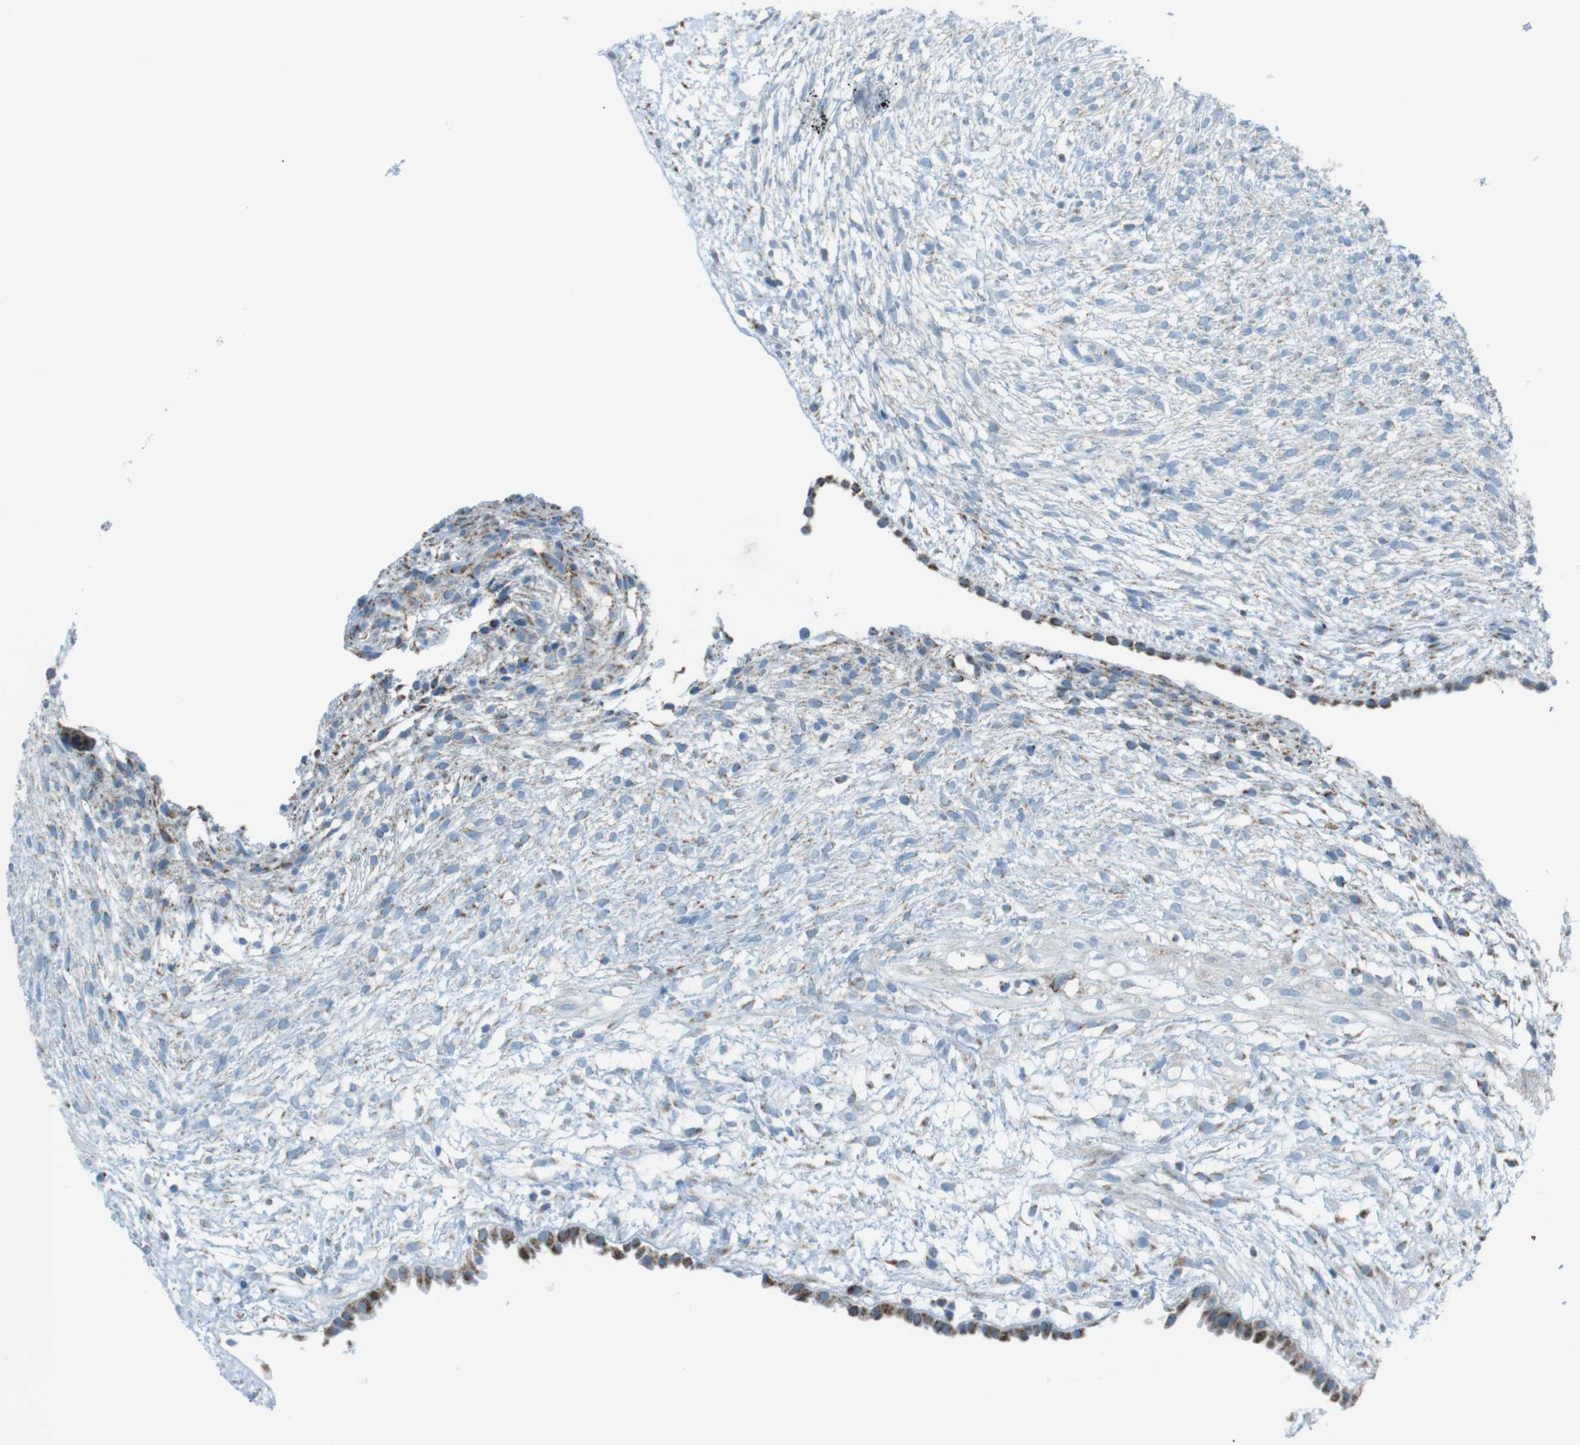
{"staining": {"intensity": "strong", "quantity": ">75%", "location": "cytoplasmic/membranous"}, "tissue": "ovary", "cell_type": "Follicle cells", "image_type": "normal", "snomed": [{"axis": "morphology", "description": "Normal tissue, NOS"}, {"axis": "morphology", "description": "Cyst, NOS"}, {"axis": "topography", "description": "Ovary"}], "caption": "The photomicrograph shows a brown stain indicating the presence of a protein in the cytoplasmic/membranous of follicle cells in ovary. (Brightfield microscopy of DAB IHC at high magnification).", "gene": "DNAJA3", "patient": {"sex": "female", "age": 18}}